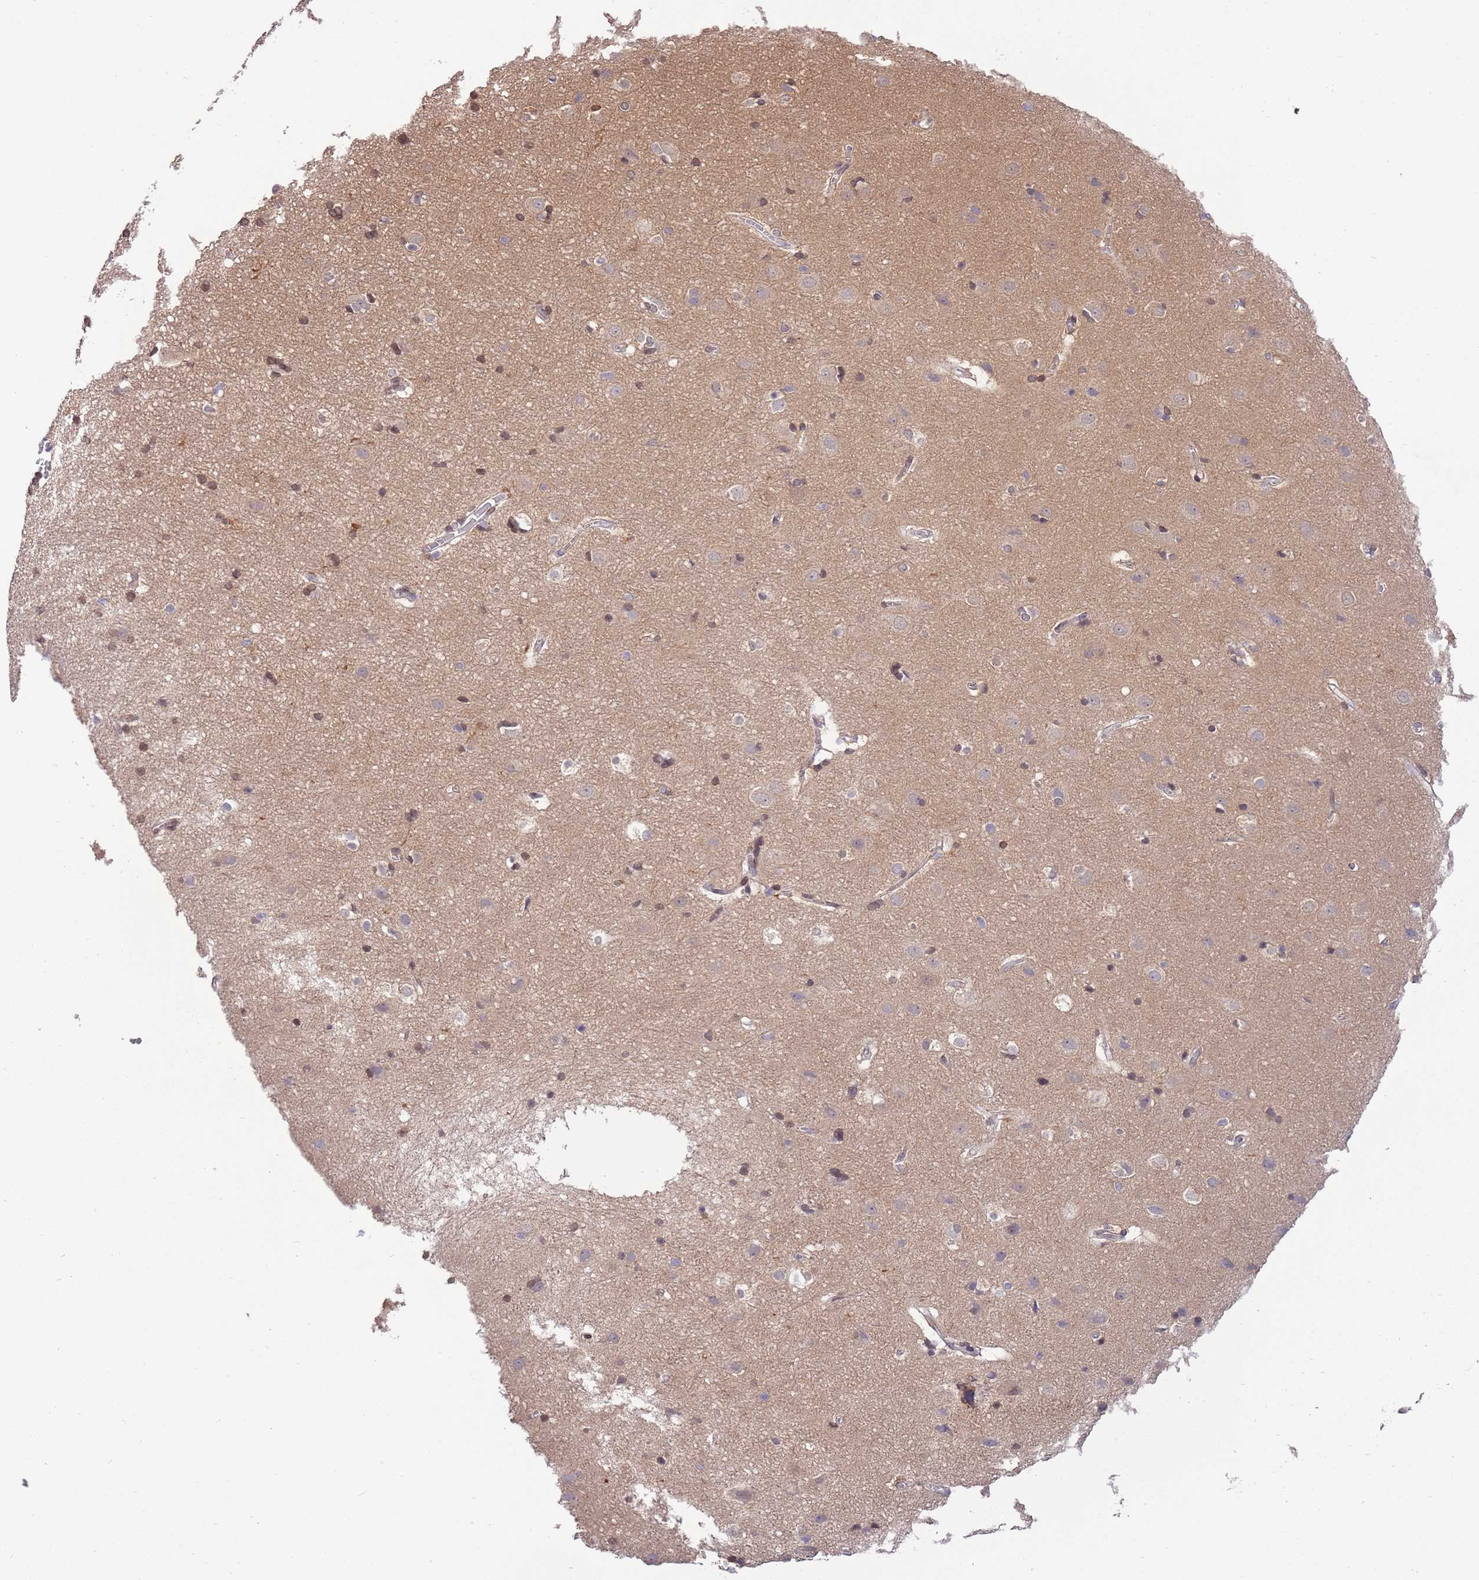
{"staining": {"intensity": "negative", "quantity": "none", "location": "none"}, "tissue": "cerebral cortex", "cell_type": "Endothelial cells", "image_type": "normal", "snomed": [{"axis": "morphology", "description": "Normal tissue, NOS"}, {"axis": "topography", "description": "Cerebral cortex"}], "caption": "High magnification brightfield microscopy of normal cerebral cortex stained with DAB (3,3'-diaminobenzidine) (brown) and counterstained with hematoxylin (blue): endothelial cells show no significant expression. The staining was performed using DAB to visualize the protein expression in brown, while the nuclei were stained in blue with hematoxylin (Magnification: 20x).", "gene": "ZNF665", "patient": {"sex": "male", "age": 54}}